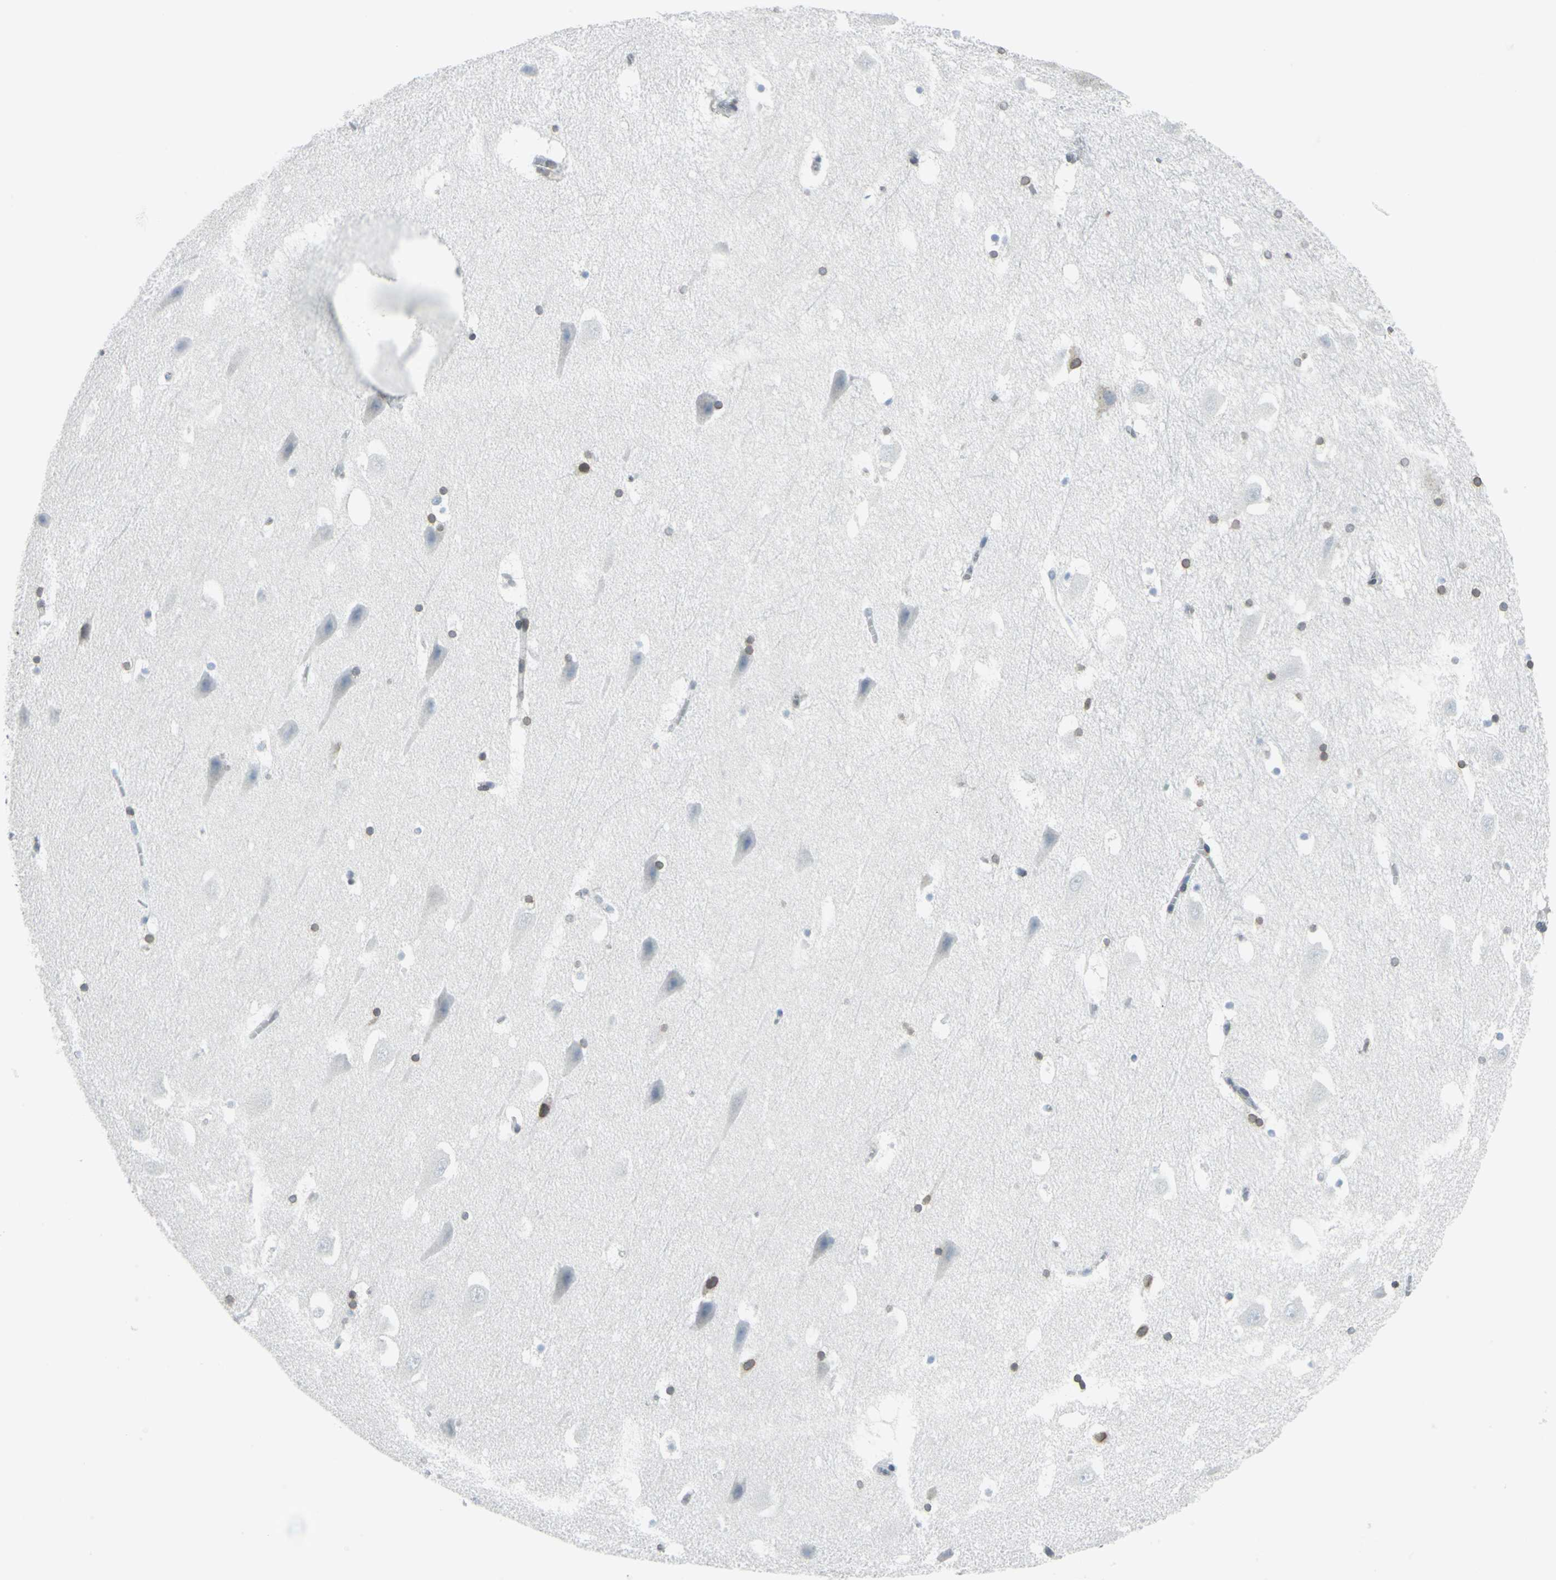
{"staining": {"intensity": "moderate", "quantity": "25%-75%", "location": "cytoplasmic/membranous,nuclear"}, "tissue": "hippocampus", "cell_type": "Glial cells", "image_type": "normal", "snomed": [{"axis": "morphology", "description": "Normal tissue, NOS"}, {"axis": "topography", "description": "Hippocampus"}], "caption": "Unremarkable hippocampus reveals moderate cytoplasmic/membranous,nuclear staining in about 25%-75% of glial cells, visualized by immunohistochemistry.", "gene": "SNUPN", "patient": {"sex": "male", "age": 45}}